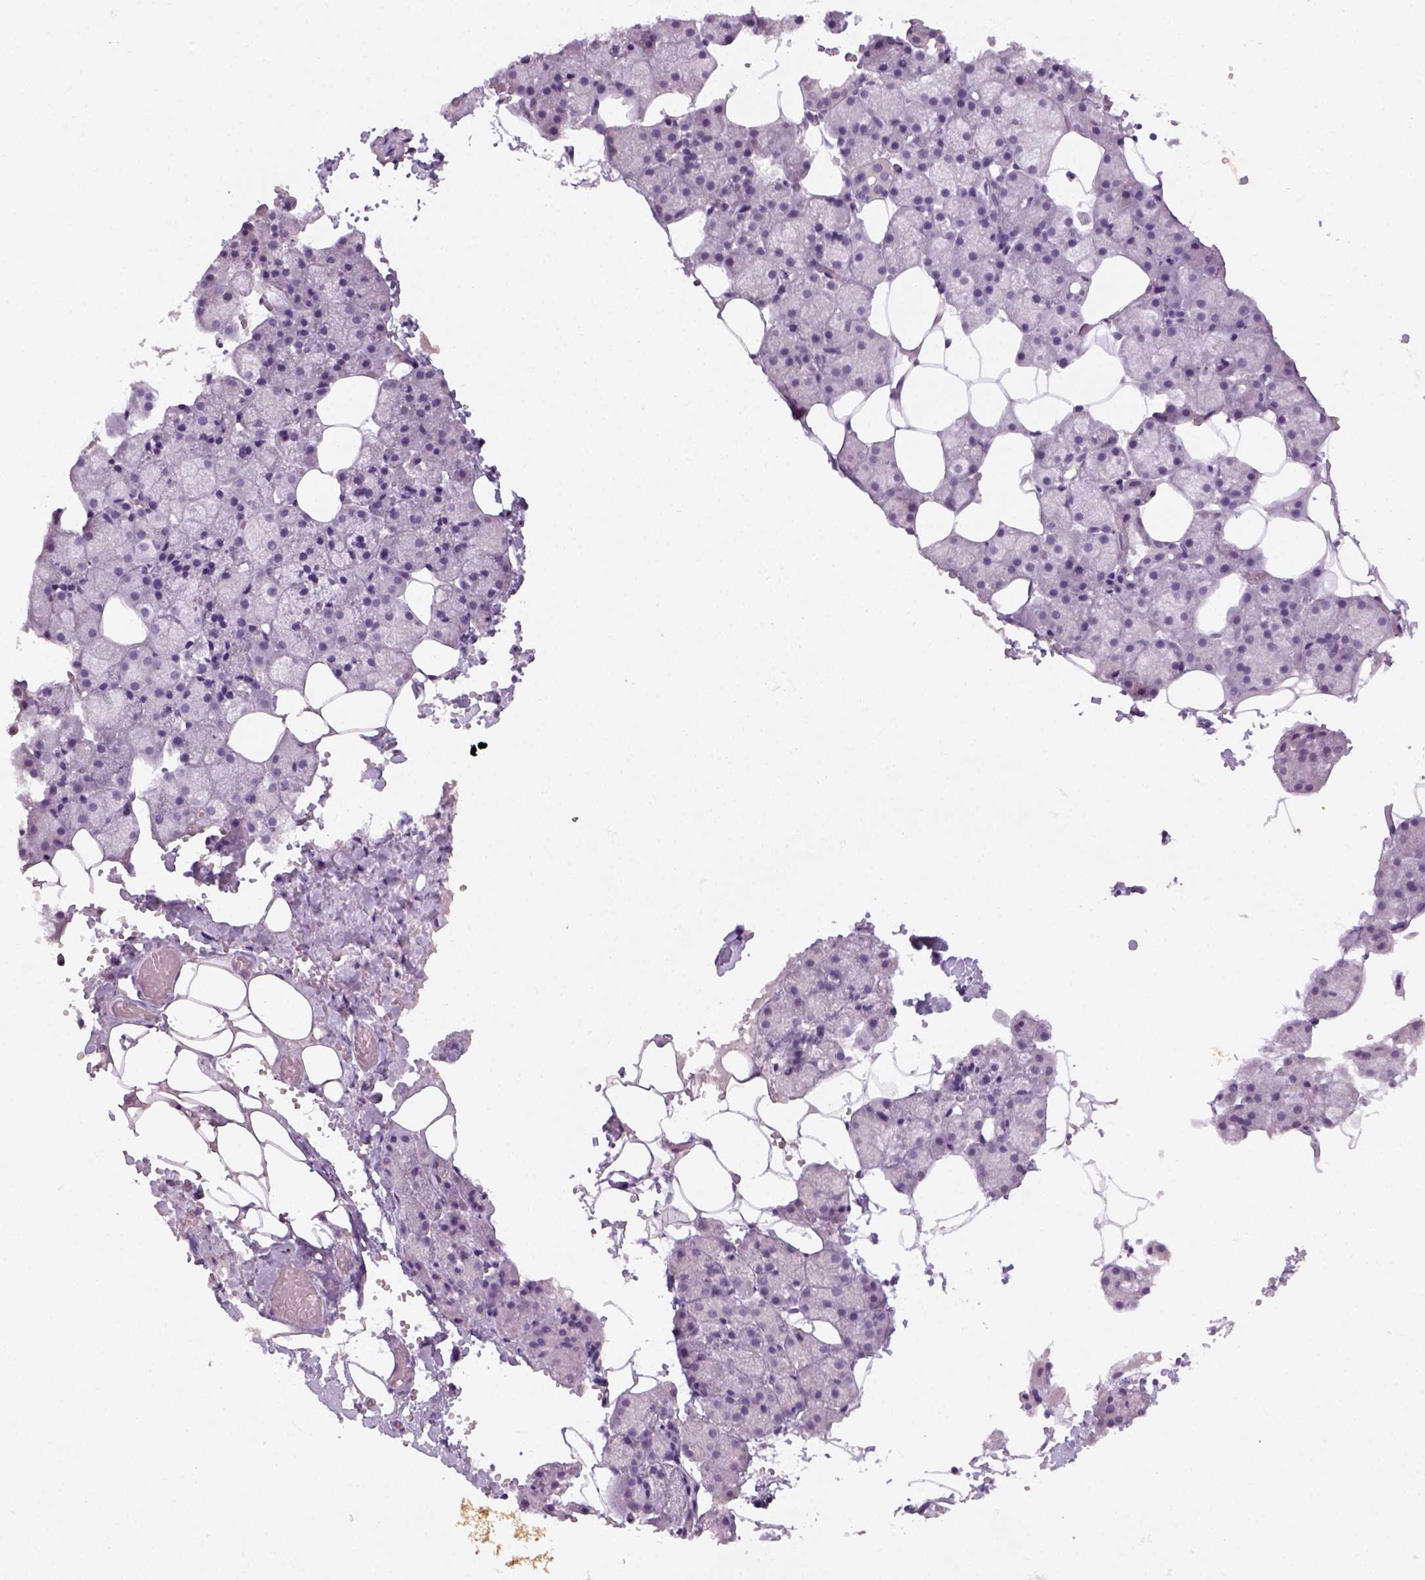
{"staining": {"intensity": "negative", "quantity": "none", "location": "none"}, "tissue": "salivary gland", "cell_type": "Glandular cells", "image_type": "normal", "snomed": [{"axis": "morphology", "description": "Normal tissue, NOS"}, {"axis": "topography", "description": "Salivary gland"}], "caption": "High magnification brightfield microscopy of benign salivary gland stained with DAB (3,3'-diaminobenzidine) (brown) and counterstained with hematoxylin (blue): glandular cells show no significant positivity.", "gene": "GFI1B", "patient": {"sex": "male", "age": 38}}